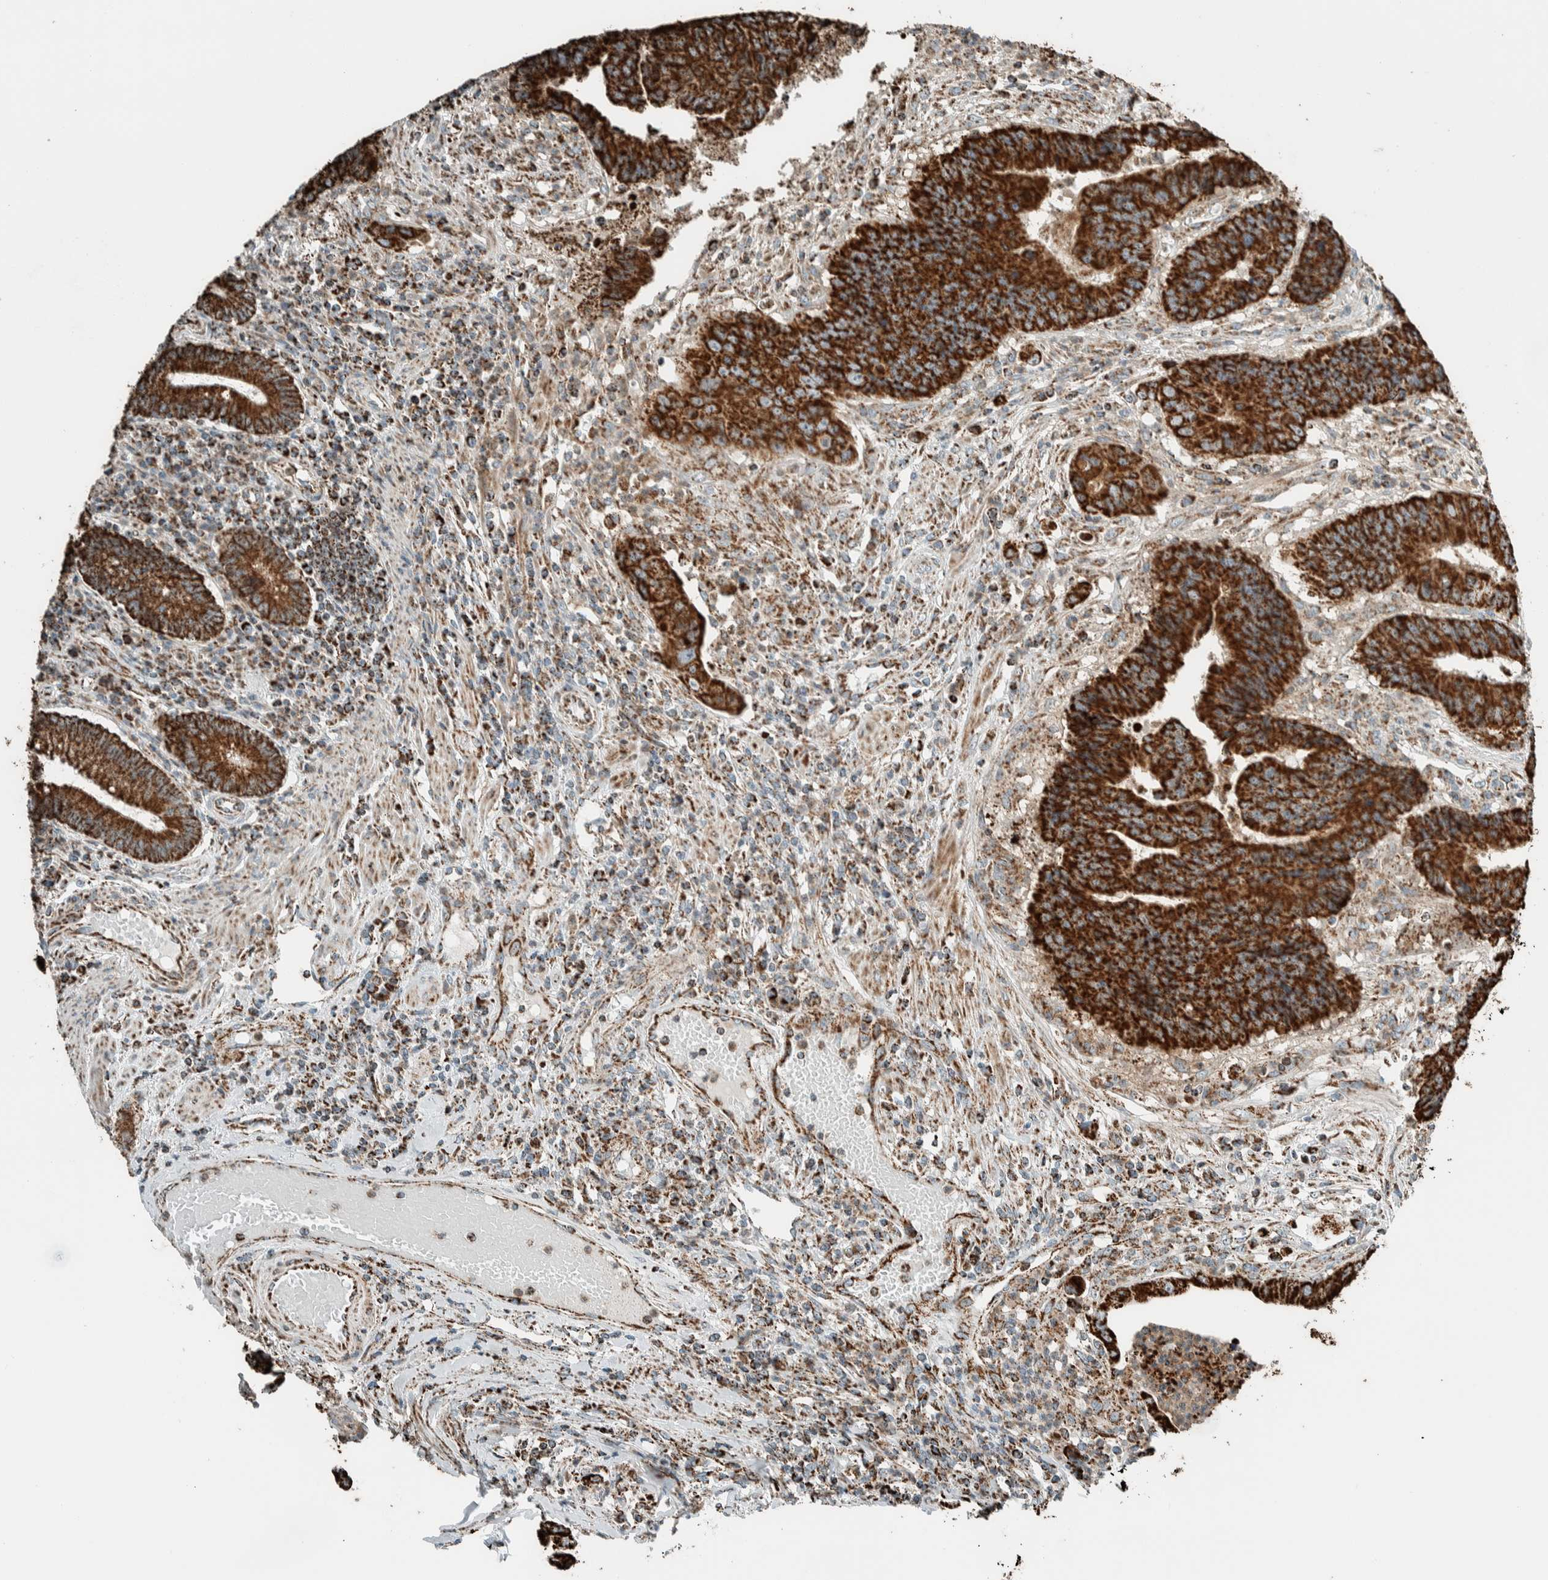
{"staining": {"intensity": "strong", "quantity": ">75%", "location": "cytoplasmic/membranous"}, "tissue": "colorectal cancer", "cell_type": "Tumor cells", "image_type": "cancer", "snomed": [{"axis": "morphology", "description": "Adenocarcinoma, NOS"}, {"axis": "topography", "description": "Rectum"}], "caption": "A histopathology image showing strong cytoplasmic/membranous positivity in approximately >75% of tumor cells in colorectal cancer, as visualized by brown immunohistochemical staining.", "gene": "ZNF454", "patient": {"sex": "male", "age": 84}}